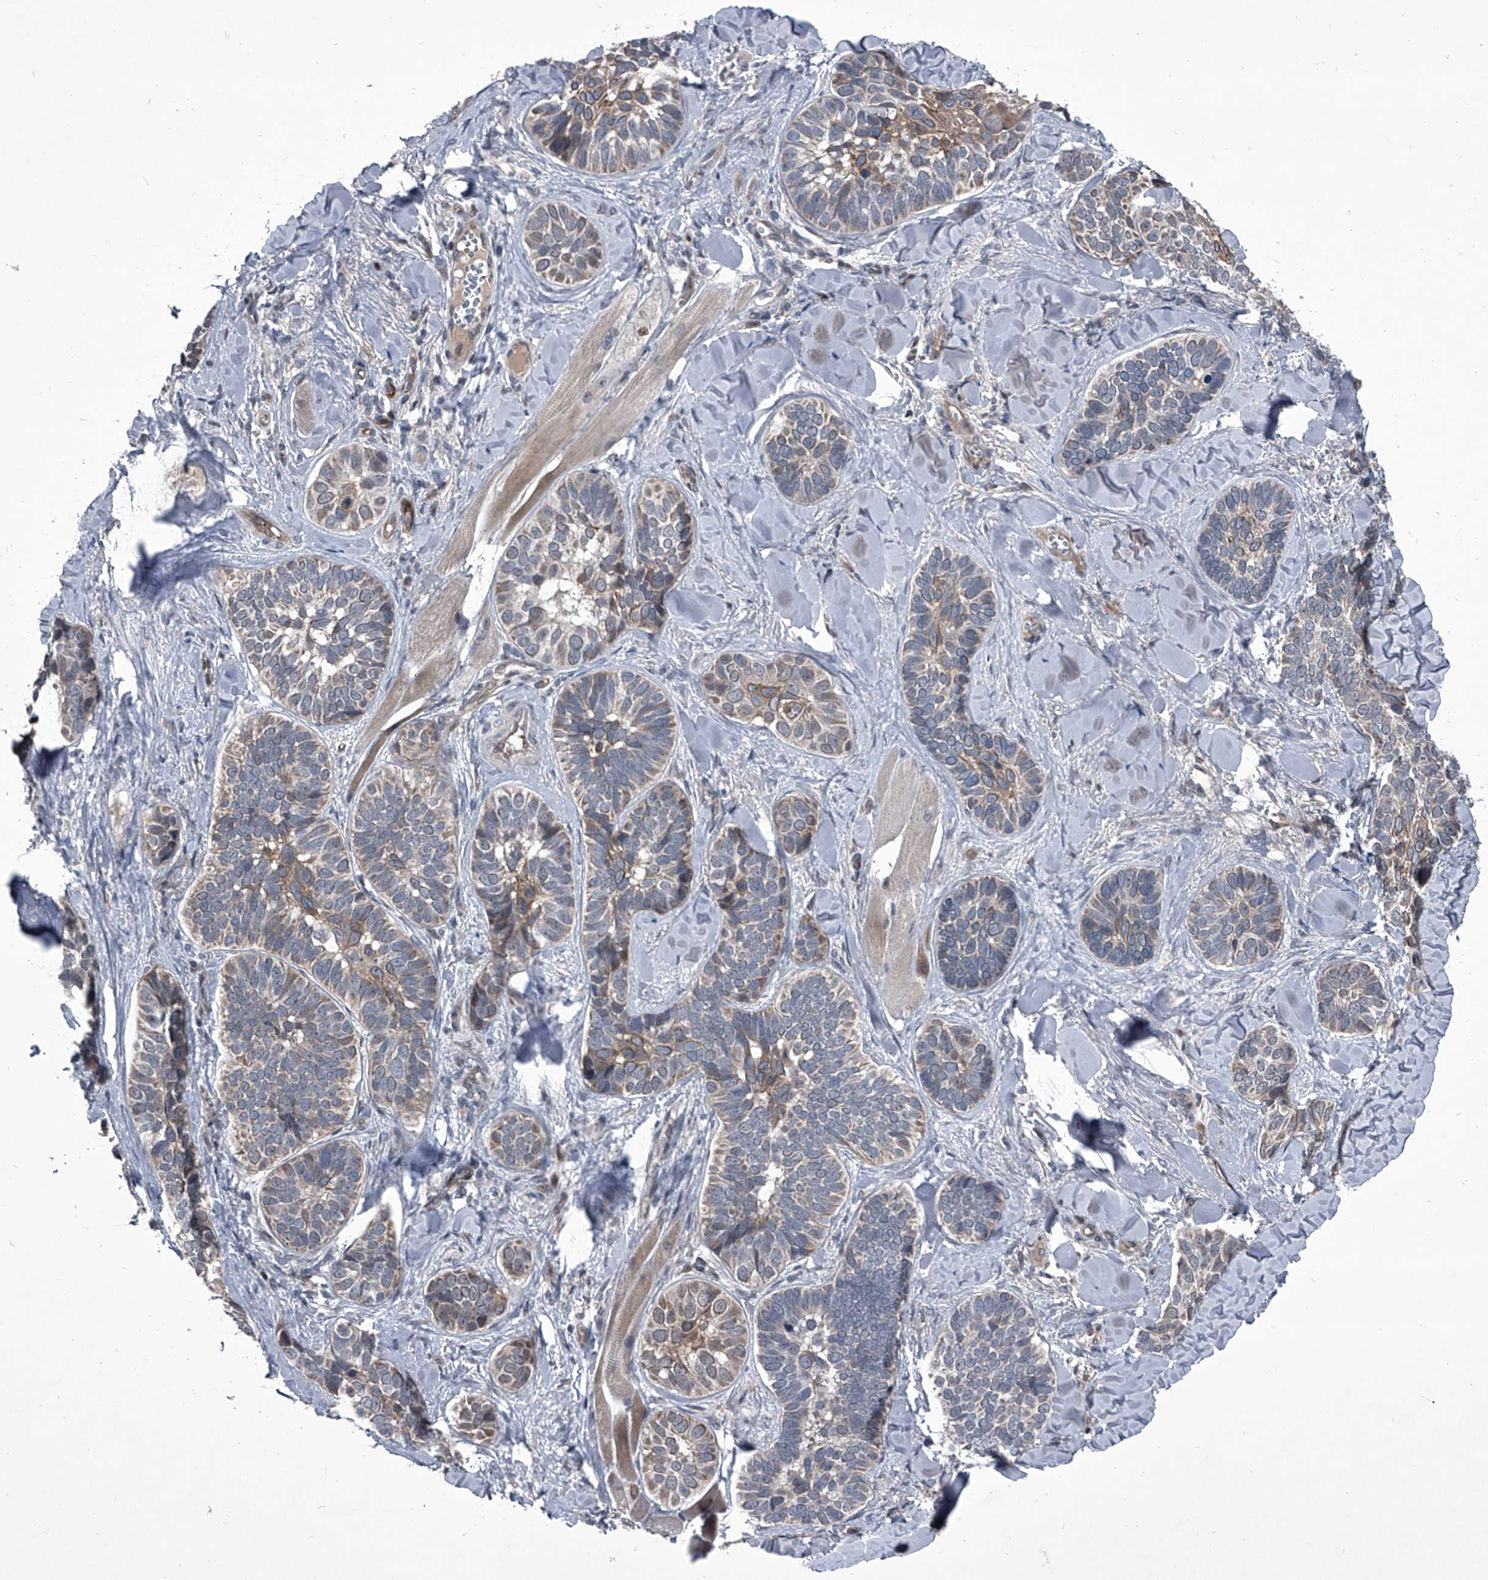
{"staining": {"intensity": "weak", "quantity": "25%-75%", "location": "cytoplasmic/membranous"}, "tissue": "skin cancer", "cell_type": "Tumor cells", "image_type": "cancer", "snomed": [{"axis": "morphology", "description": "Basal cell carcinoma"}, {"axis": "topography", "description": "Skin"}], "caption": "This photomicrograph demonstrates skin cancer stained with immunohistochemistry (IHC) to label a protein in brown. The cytoplasmic/membranous of tumor cells show weak positivity for the protein. Nuclei are counter-stained blue.", "gene": "ELK4", "patient": {"sex": "male", "age": 62}}